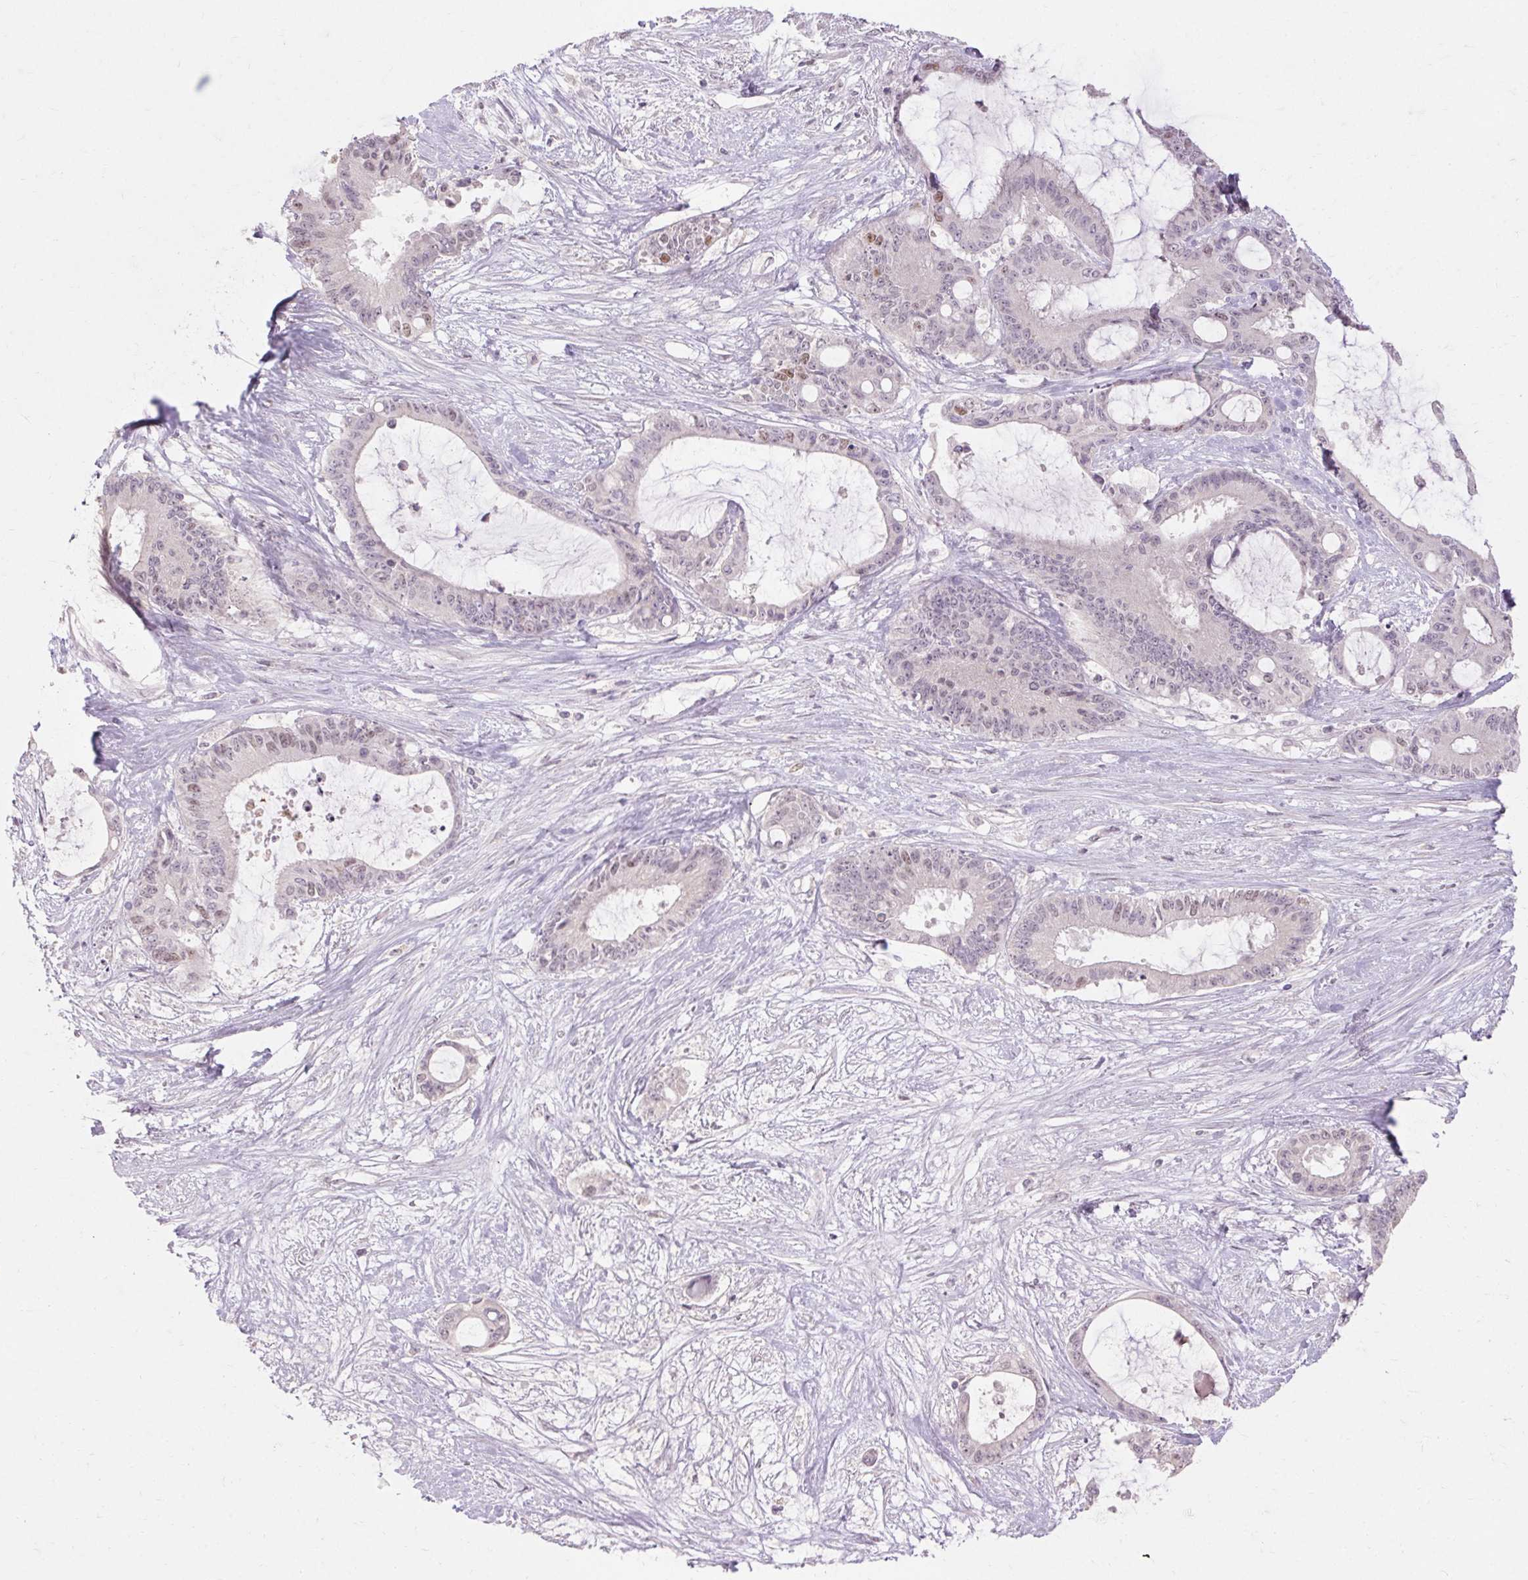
{"staining": {"intensity": "weak", "quantity": "<25%", "location": "nuclear"}, "tissue": "liver cancer", "cell_type": "Tumor cells", "image_type": "cancer", "snomed": [{"axis": "morphology", "description": "Normal tissue, NOS"}, {"axis": "morphology", "description": "Cholangiocarcinoma"}, {"axis": "topography", "description": "Liver"}, {"axis": "topography", "description": "Peripheral nerve tissue"}], "caption": "Tumor cells are negative for brown protein staining in cholangiocarcinoma (liver).", "gene": "SKP2", "patient": {"sex": "female", "age": 73}}